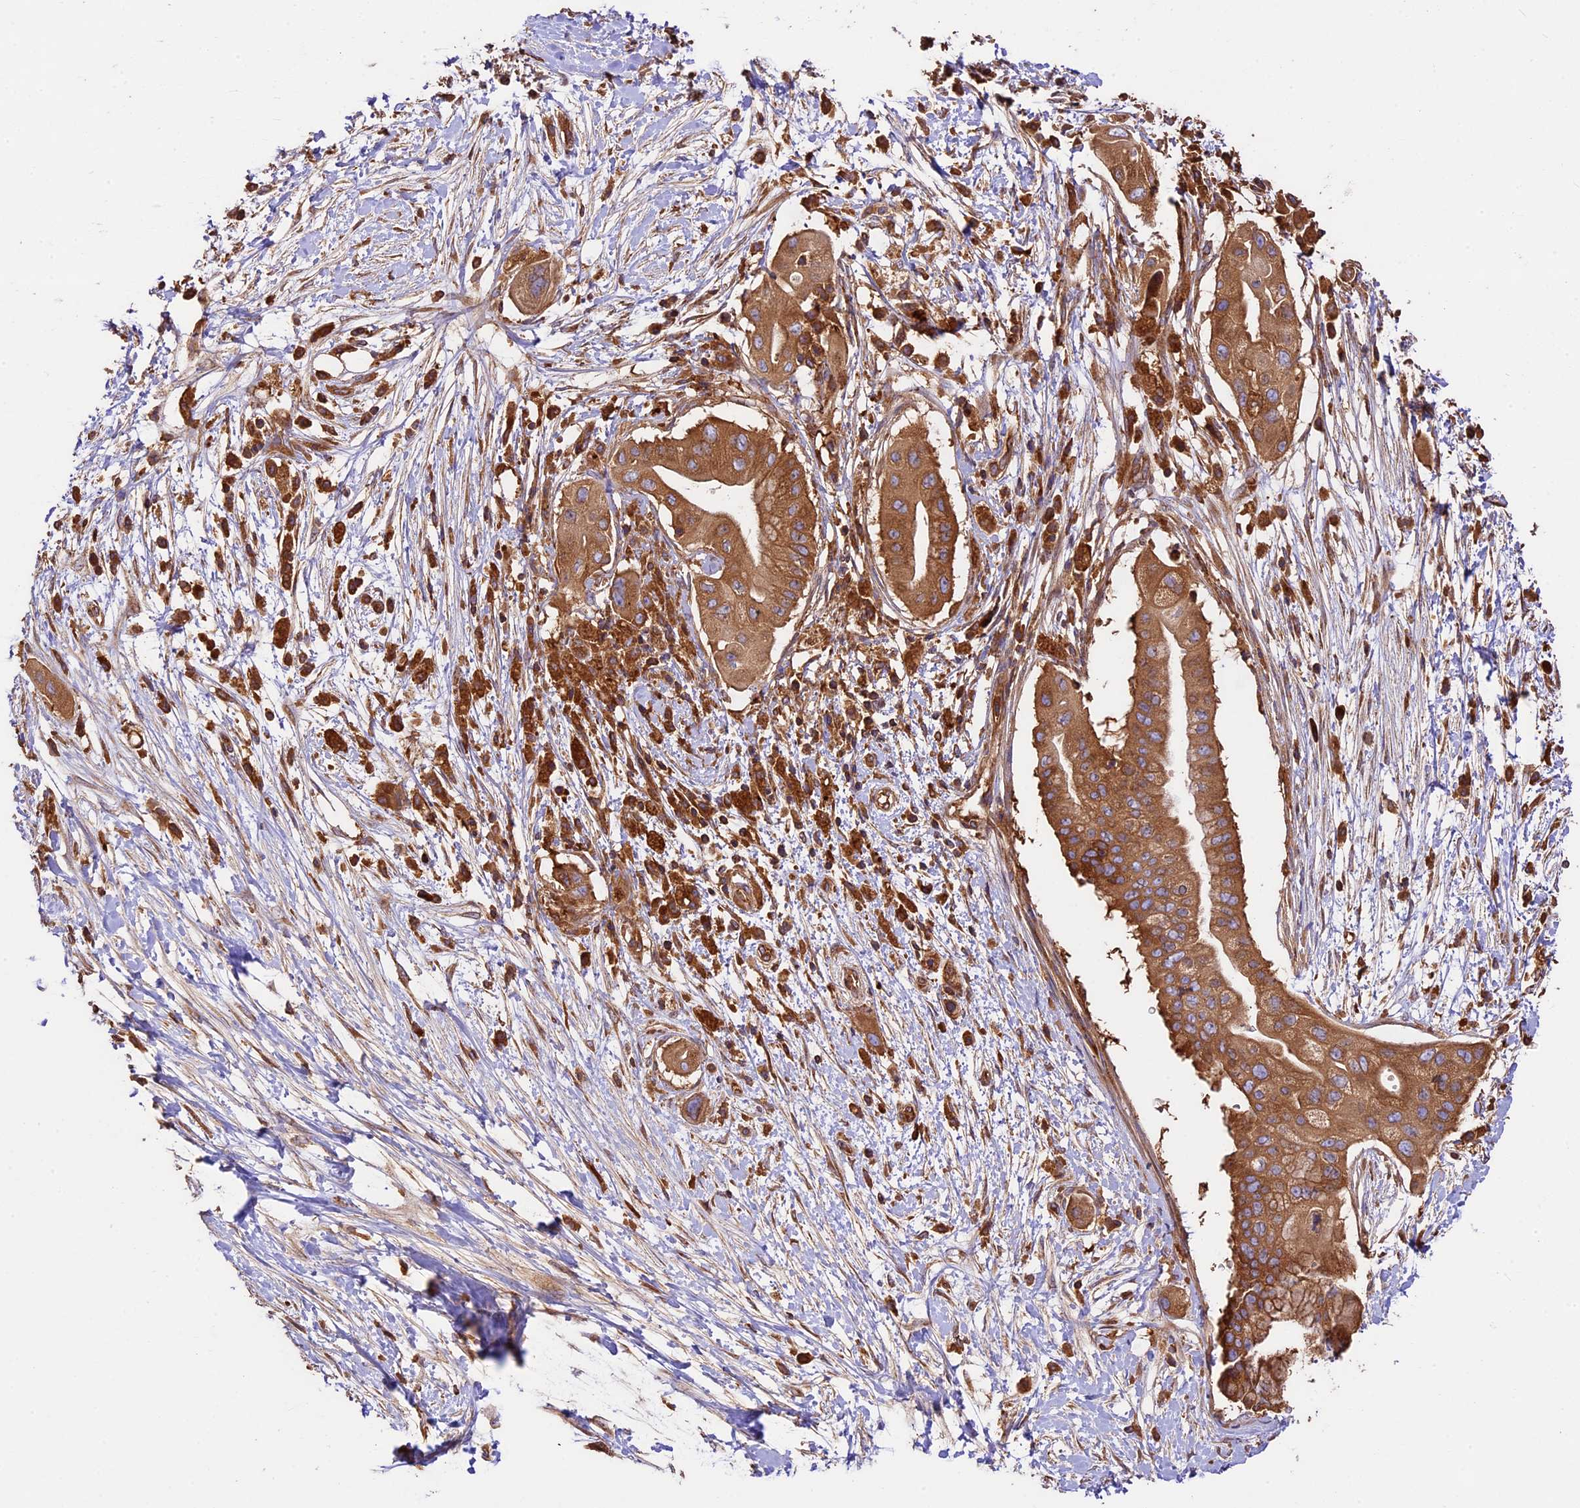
{"staining": {"intensity": "moderate", "quantity": ">75%", "location": "cytoplasmic/membranous"}, "tissue": "pancreatic cancer", "cell_type": "Tumor cells", "image_type": "cancer", "snomed": [{"axis": "morphology", "description": "Adenocarcinoma, NOS"}, {"axis": "topography", "description": "Pancreas"}], "caption": "Tumor cells display medium levels of moderate cytoplasmic/membranous positivity in about >75% of cells in human adenocarcinoma (pancreatic).", "gene": "KARS1", "patient": {"sex": "male", "age": 68}}